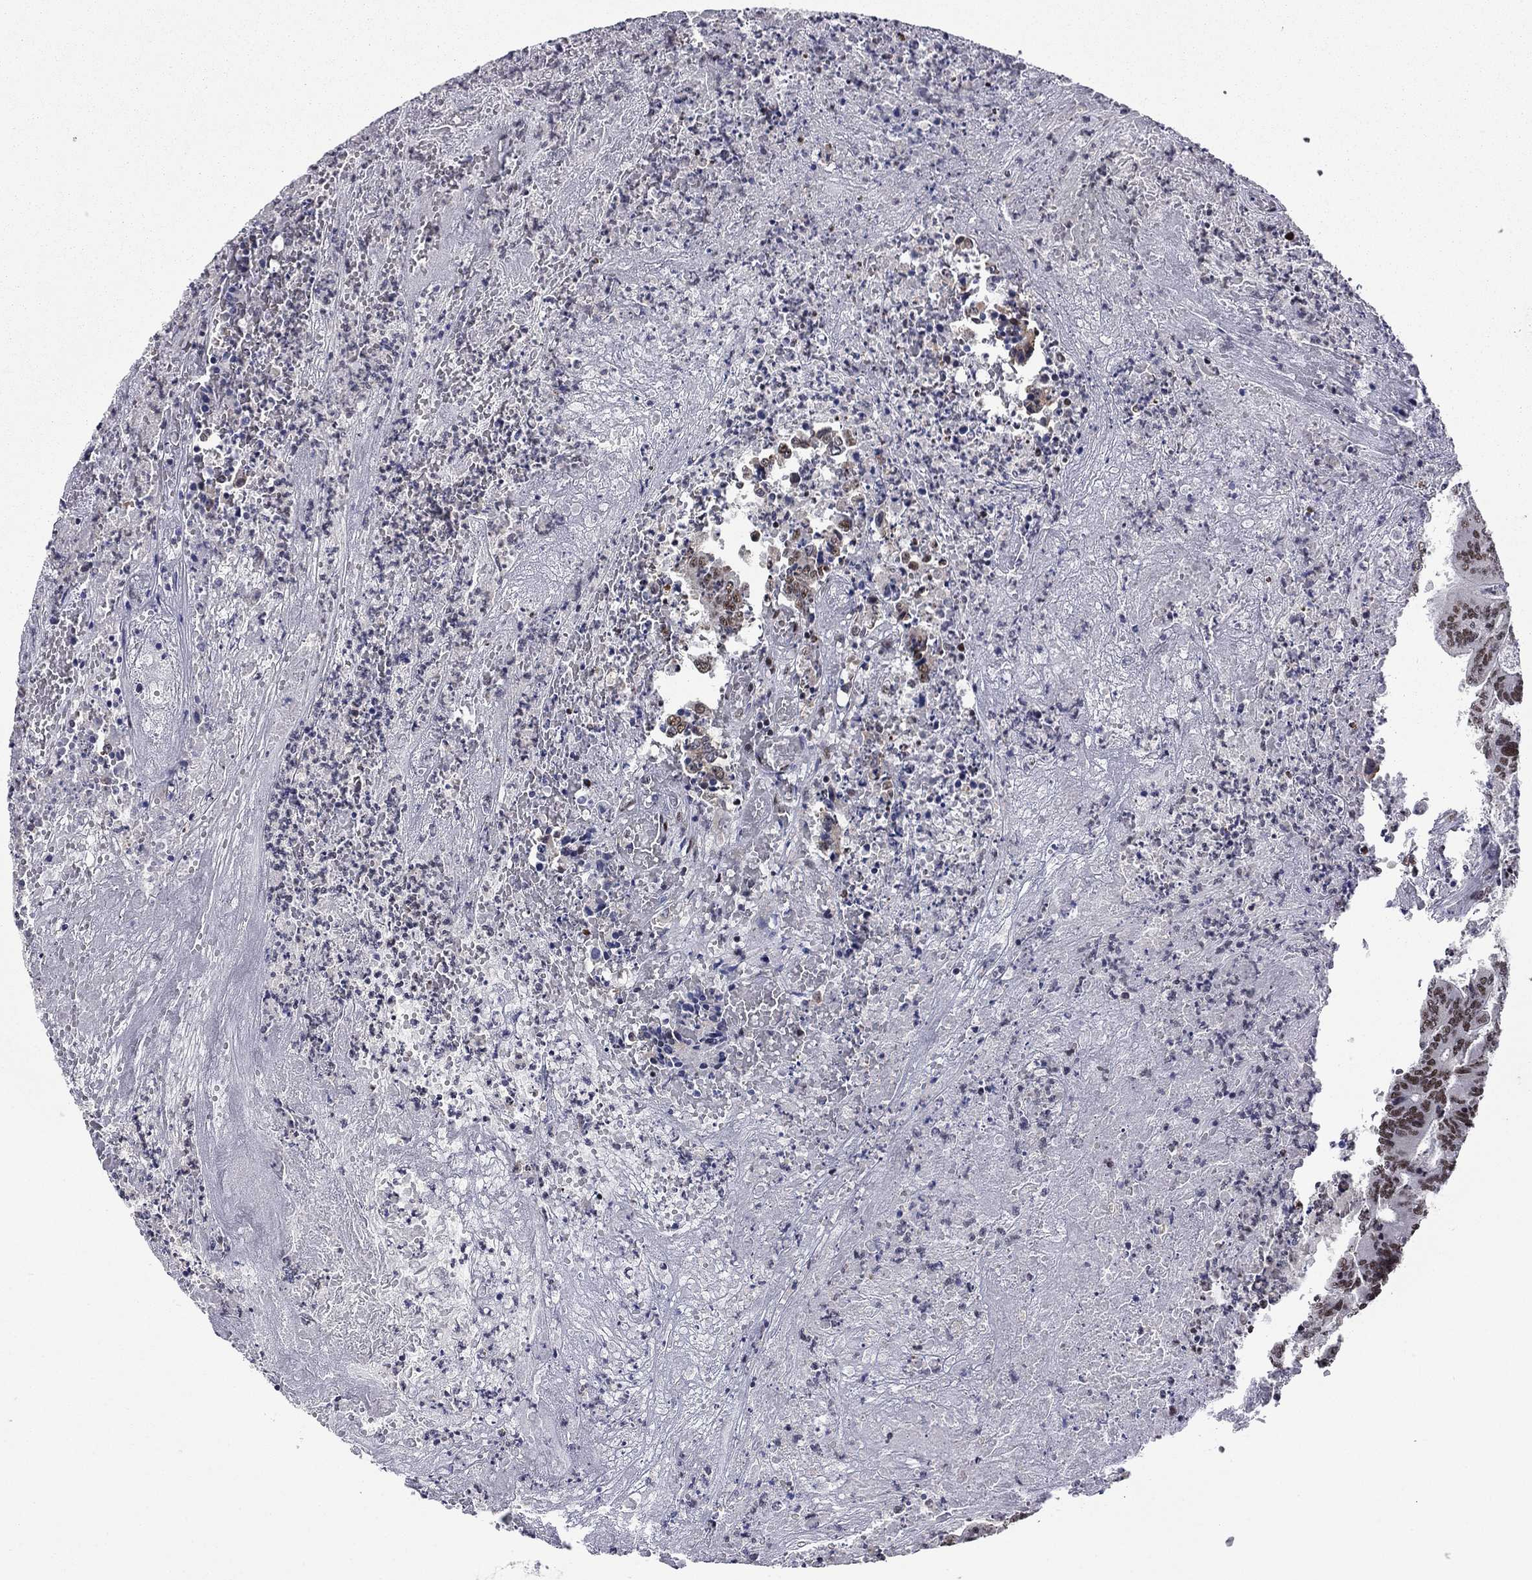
{"staining": {"intensity": "moderate", "quantity": "25%-75%", "location": "nuclear"}, "tissue": "colorectal cancer", "cell_type": "Tumor cells", "image_type": "cancer", "snomed": [{"axis": "morphology", "description": "Adenocarcinoma, NOS"}, {"axis": "topography", "description": "Colon"}], "caption": "The photomicrograph exhibits immunohistochemical staining of colorectal cancer. There is moderate nuclear expression is identified in about 25%-75% of tumor cells. (DAB = brown stain, brightfield microscopy at high magnification).", "gene": "ETV5", "patient": {"sex": "female", "age": 70}}